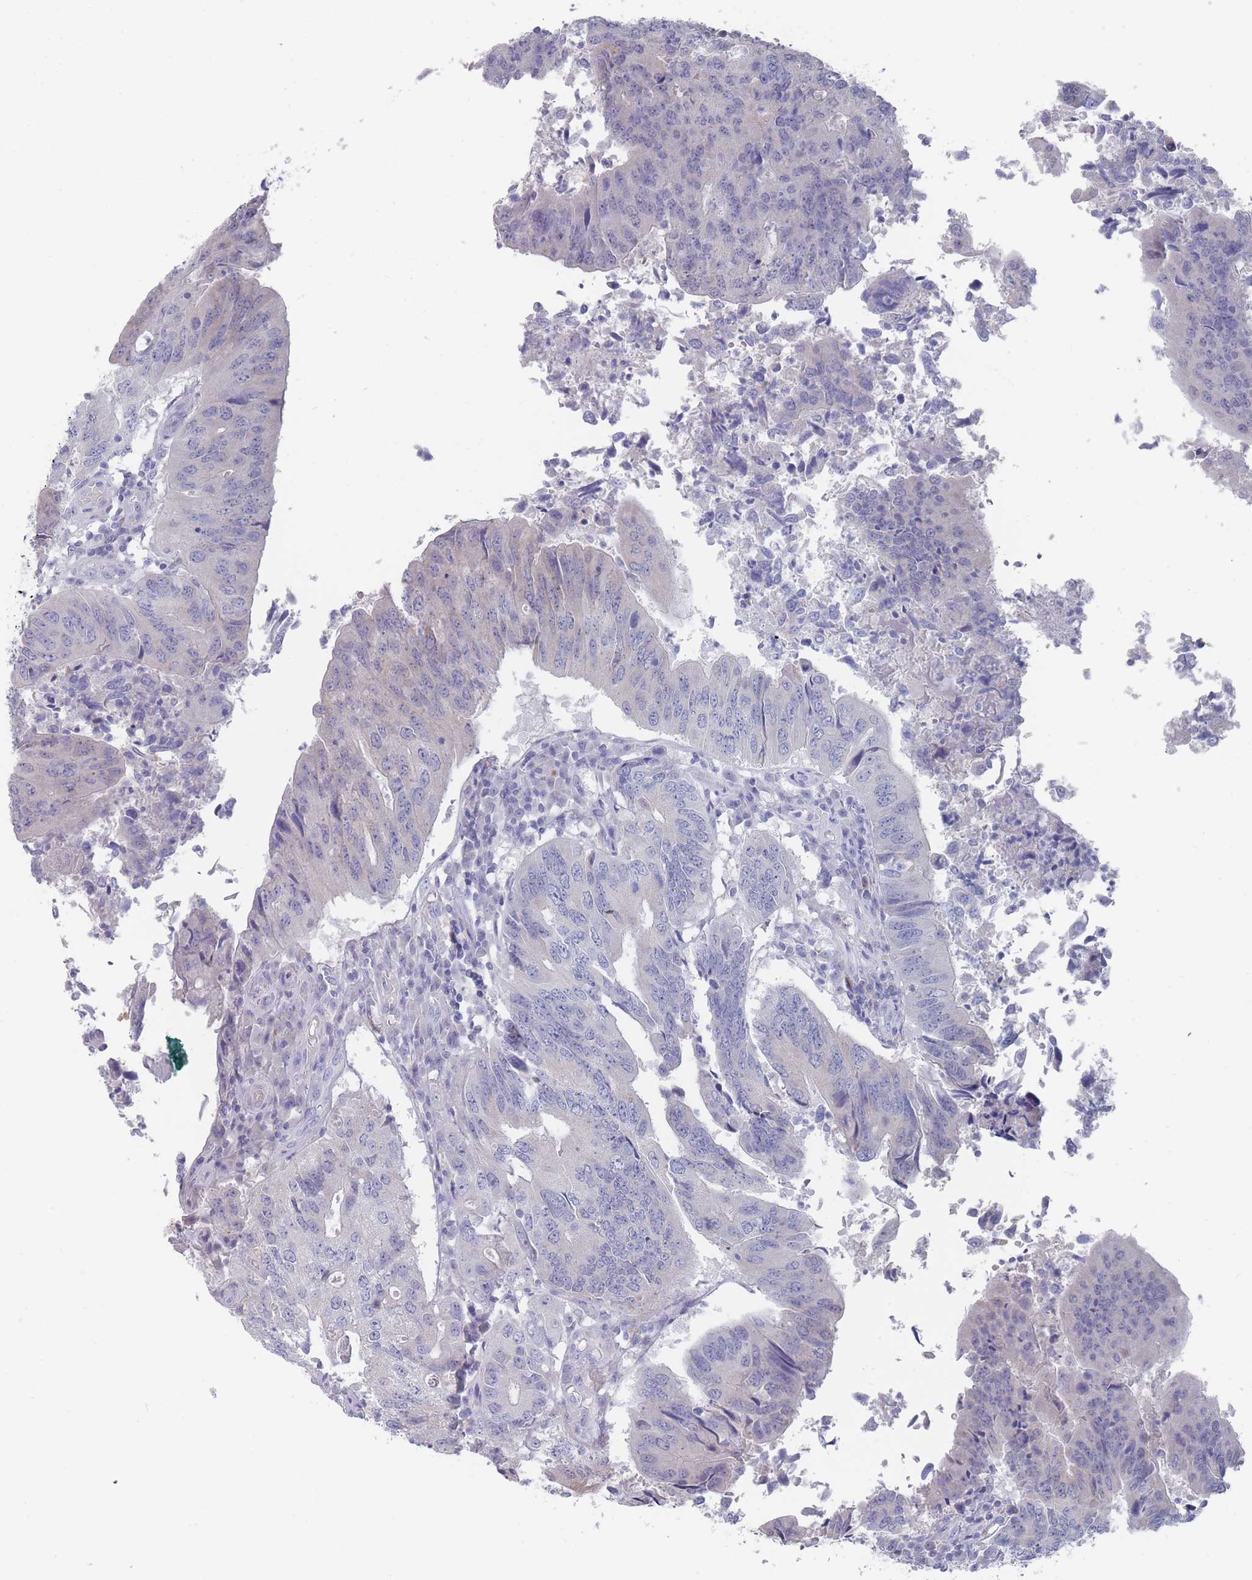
{"staining": {"intensity": "negative", "quantity": "none", "location": "none"}, "tissue": "colorectal cancer", "cell_type": "Tumor cells", "image_type": "cancer", "snomed": [{"axis": "morphology", "description": "Adenocarcinoma, NOS"}, {"axis": "topography", "description": "Colon"}], "caption": "An immunohistochemistry (IHC) micrograph of colorectal cancer (adenocarcinoma) is shown. There is no staining in tumor cells of colorectal cancer (adenocarcinoma). (DAB (3,3'-diaminobenzidine) IHC visualized using brightfield microscopy, high magnification).", "gene": "CYP51A1", "patient": {"sex": "female", "age": 67}}